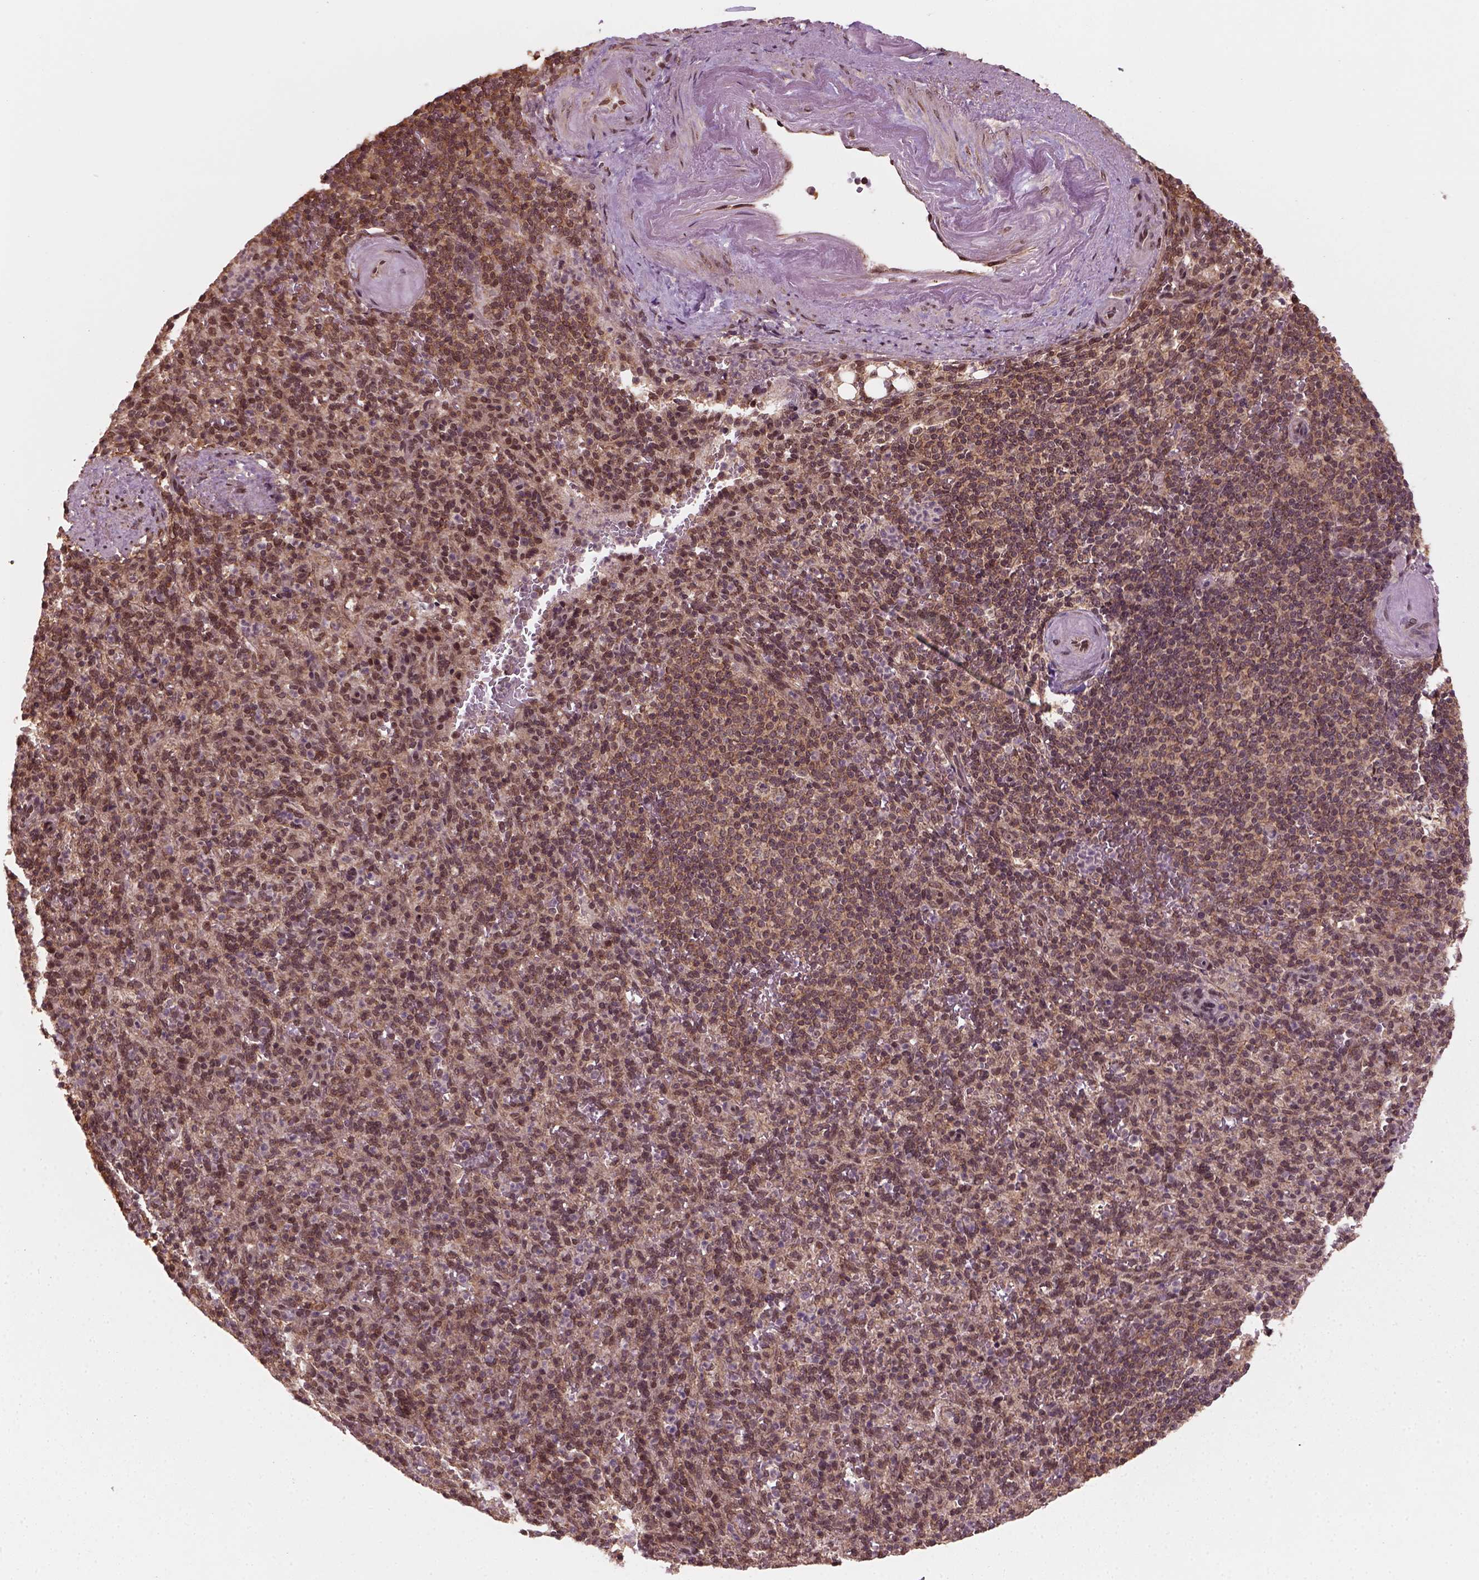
{"staining": {"intensity": "moderate", "quantity": ">75%", "location": "cytoplasmic/membranous,nuclear"}, "tissue": "spleen", "cell_type": "Cells in red pulp", "image_type": "normal", "snomed": [{"axis": "morphology", "description": "Normal tissue, NOS"}, {"axis": "topography", "description": "Spleen"}], "caption": "An image of spleen stained for a protein displays moderate cytoplasmic/membranous,nuclear brown staining in cells in red pulp. (brown staining indicates protein expression, while blue staining denotes nuclei).", "gene": "NUDT9", "patient": {"sex": "female", "age": 74}}